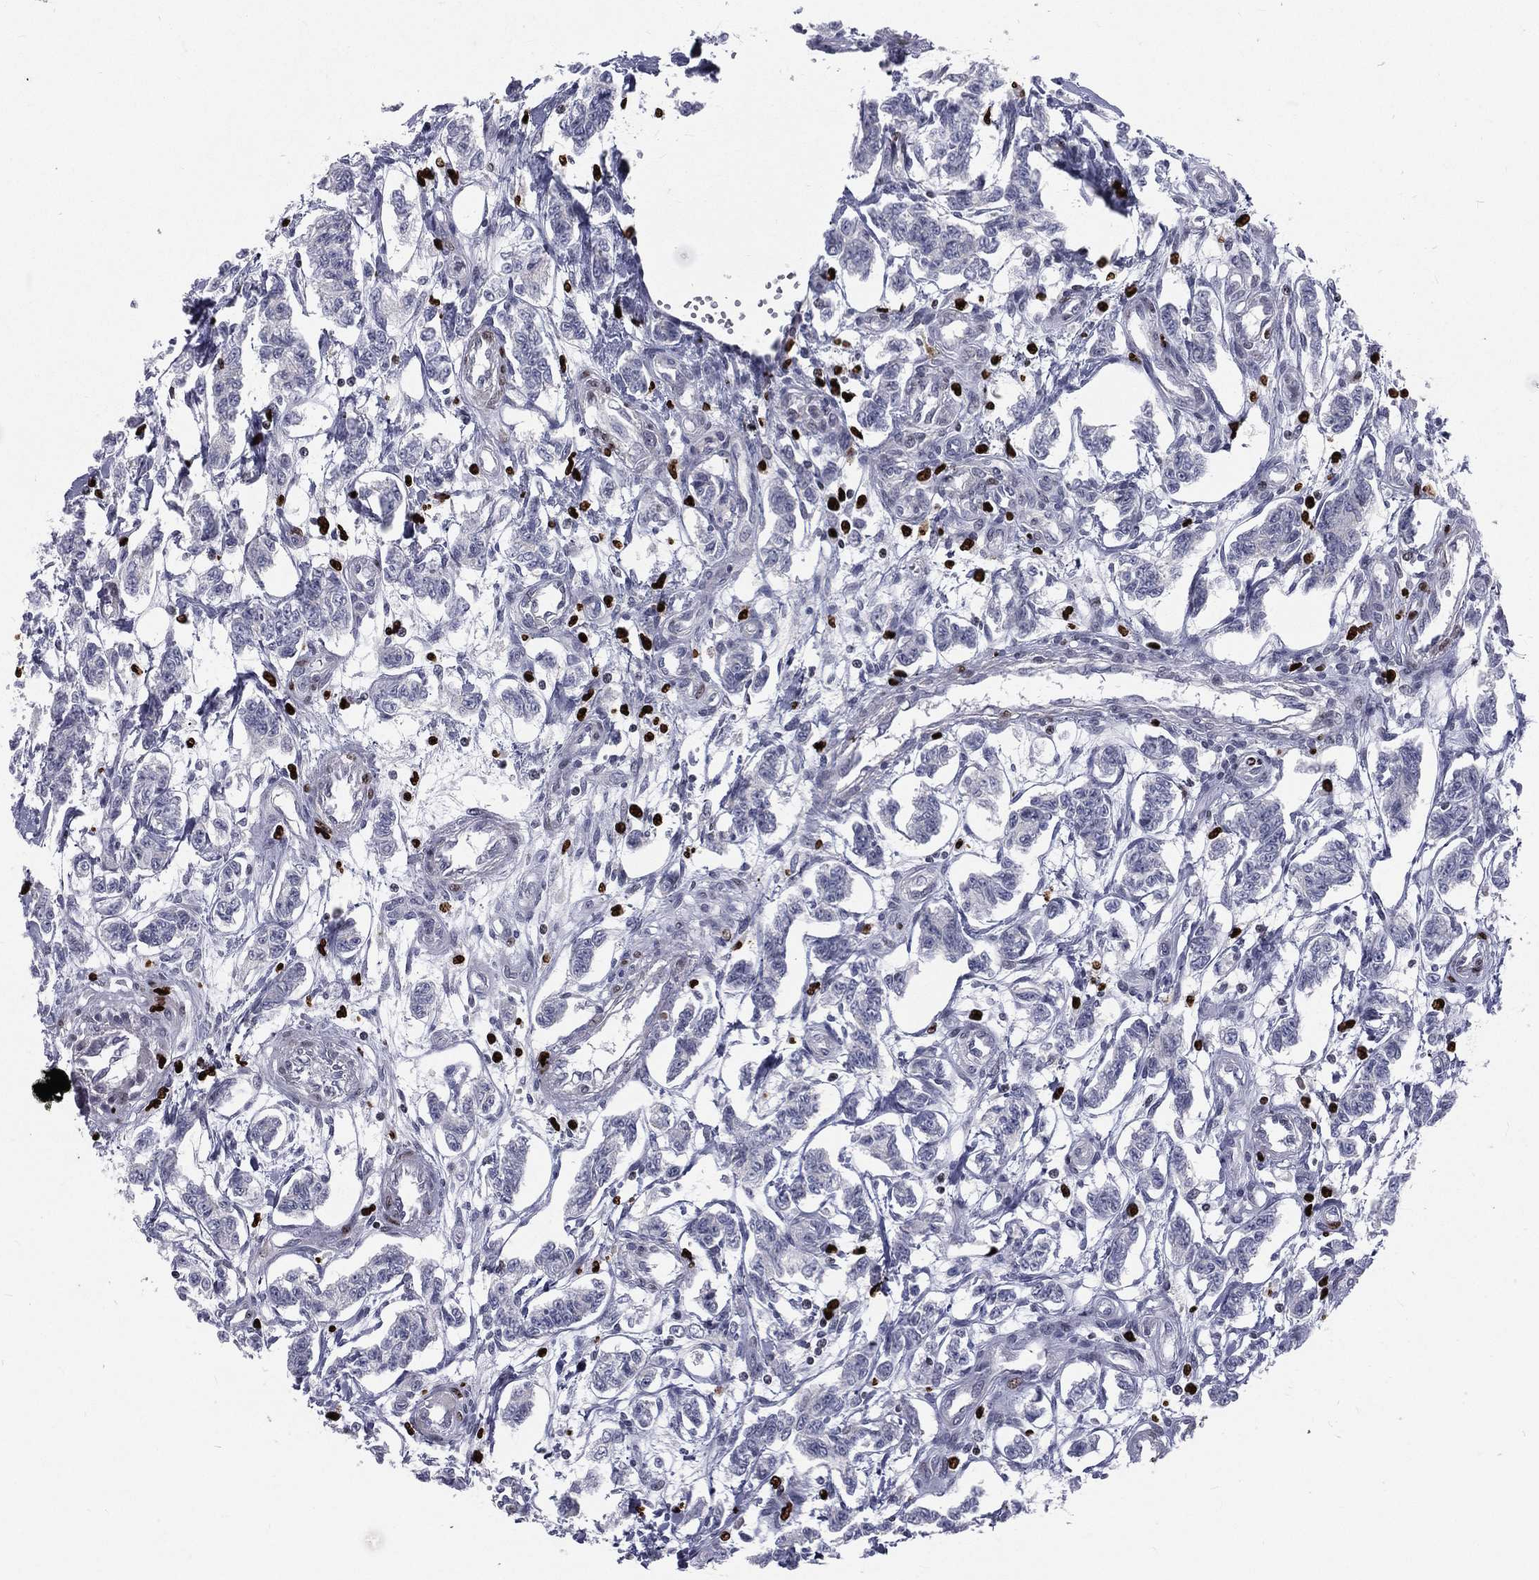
{"staining": {"intensity": "negative", "quantity": "none", "location": "none"}, "tissue": "carcinoid", "cell_type": "Tumor cells", "image_type": "cancer", "snomed": [{"axis": "morphology", "description": "Carcinoid, malignant, NOS"}, {"axis": "topography", "description": "Kidney"}], "caption": "DAB immunohistochemical staining of malignant carcinoid displays no significant staining in tumor cells.", "gene": "MNDA", "patient": {"sex": "female", "age": 41}}